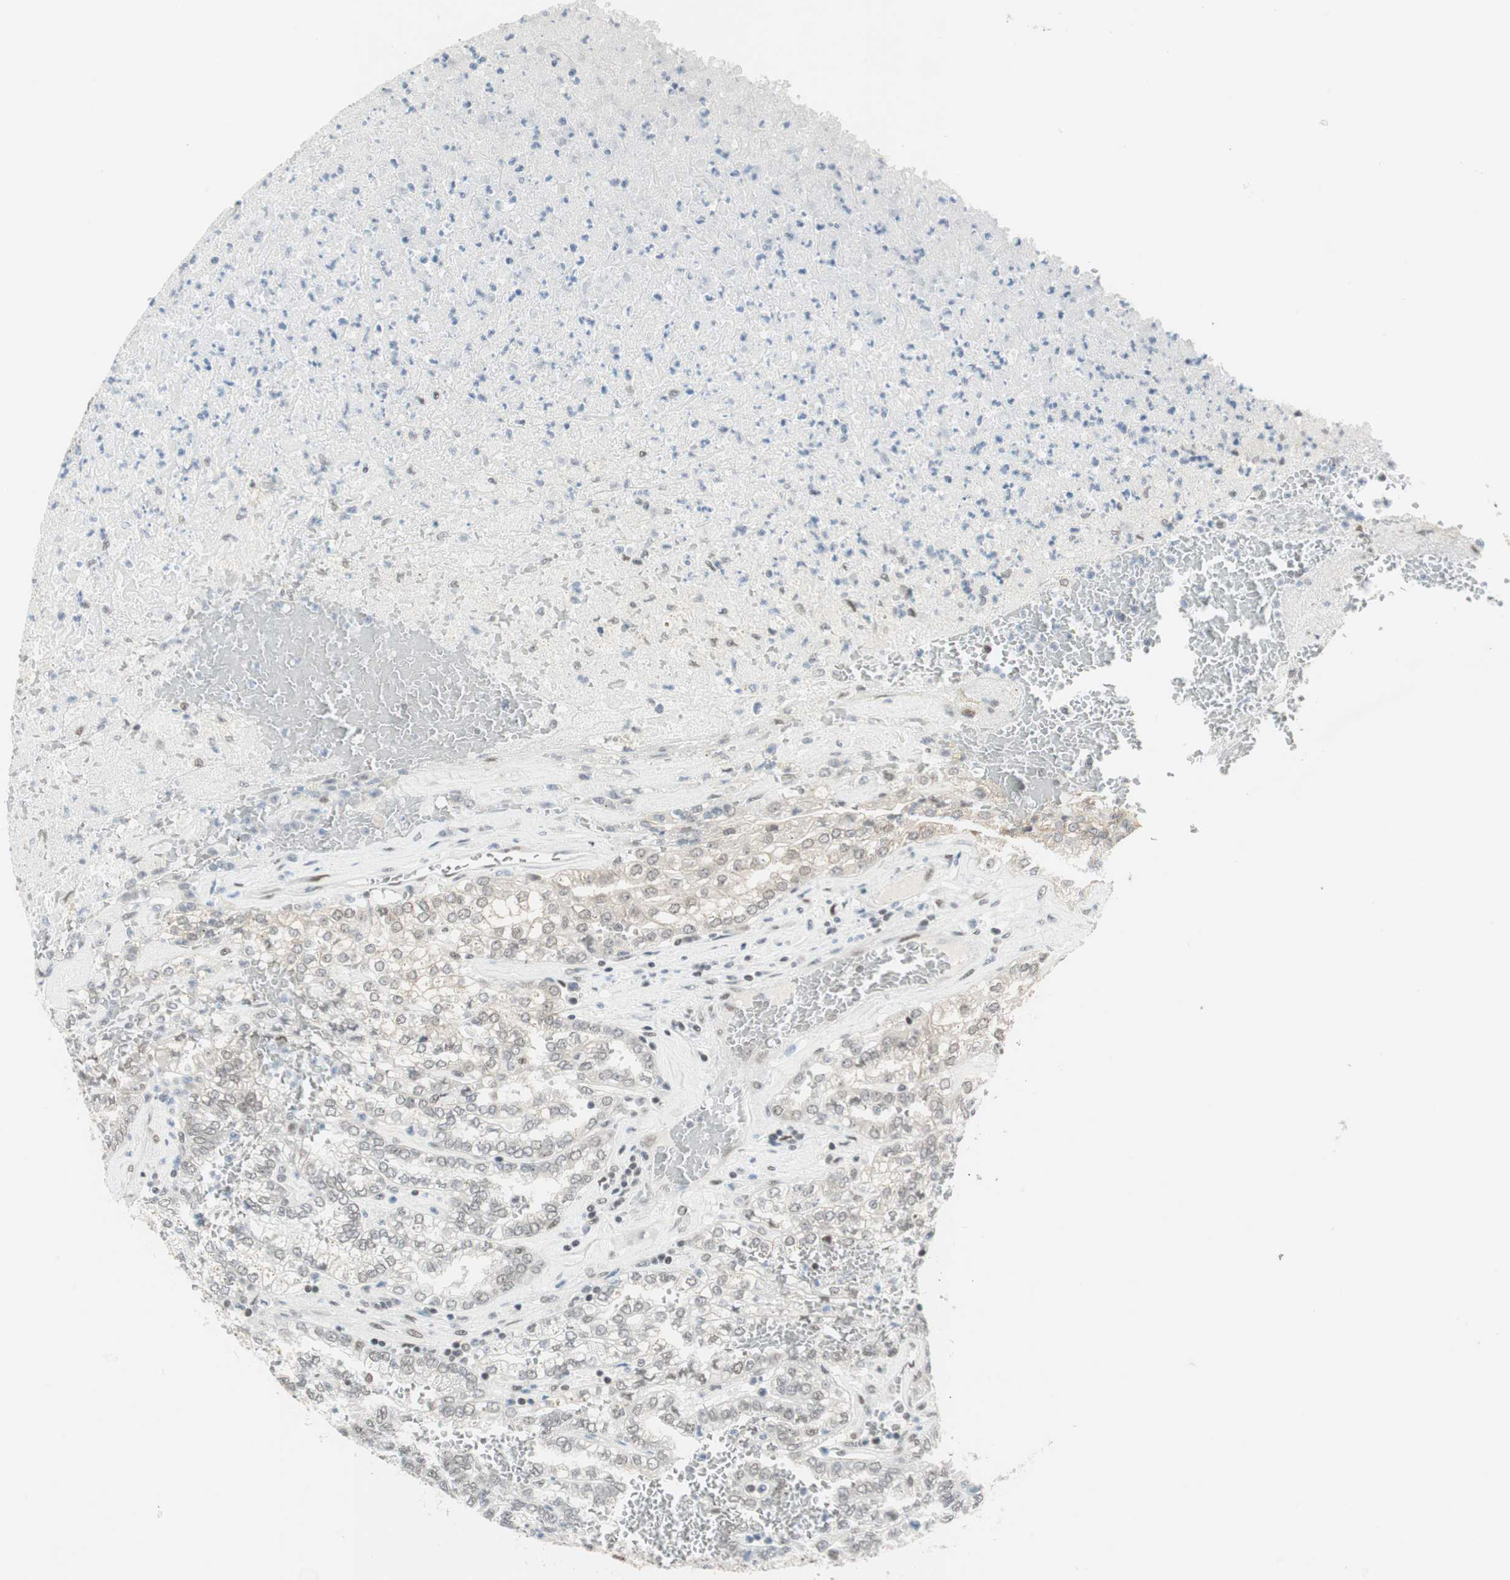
{"staining": {"intensity": "weak", "quantity": "<25%", "location": "nuclear"}, "tissue": "renal cancer", "cell_type": "Tumor cells", "image_type": "cancer", "snomed": [{"axis": "morphology", "description": "Inflammation, NOS"}, {"axis": "morphology", "description": "Adenocarcinoma, NOS"}, {"axis": "topography", "description": "Kidney"}], "caption": "Immunohistochemistry image of human renal adenocarcinoma stained for a protein (brown), which exhibits no staining in tumor cells.", "gene": "ZBTB17", "patient": {"sex": "male", "age": 68}}